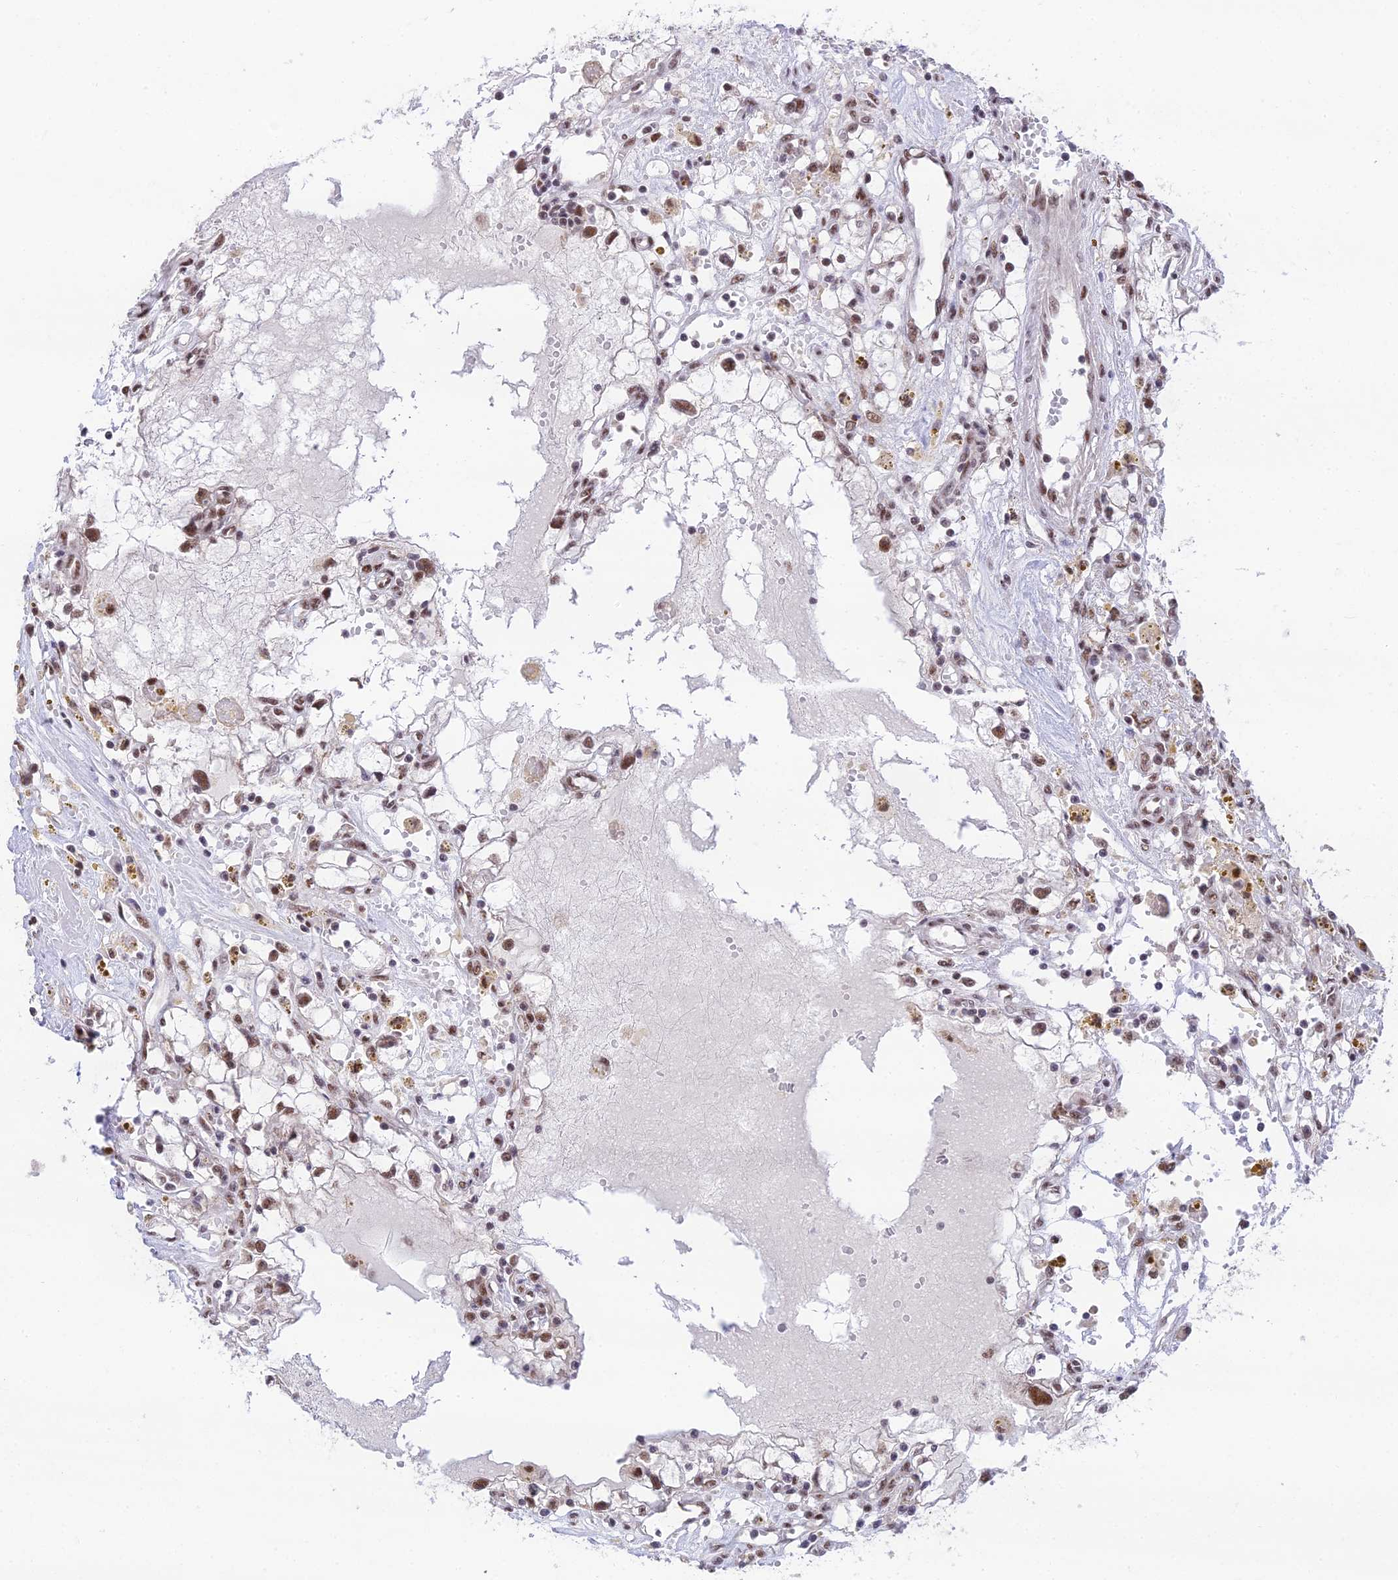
{"staining": {"intensity": "weak", "quantity": ">75%", "location": "nuclear"}, "tissue": "renal cancer", "cell_type": "Tumor cells", "image_type": "cancer", "snomed": [{"axis": "morphology", "description": "Adenocarcinoma, NOS"}, {"axis": "topography", "description": "Kidney"}], "caption": "Renal cancer stained for a protein reveals weak nuclear positivity in tumor cells. The staining is performed using DAB (3,3'-diaminobenzidine) brown chromogen to label protein expression. The nuclei are counter-stained blue using hematoxylin.", "gene": "THOC7", "patient": {"sex": "male", "age": 56}}